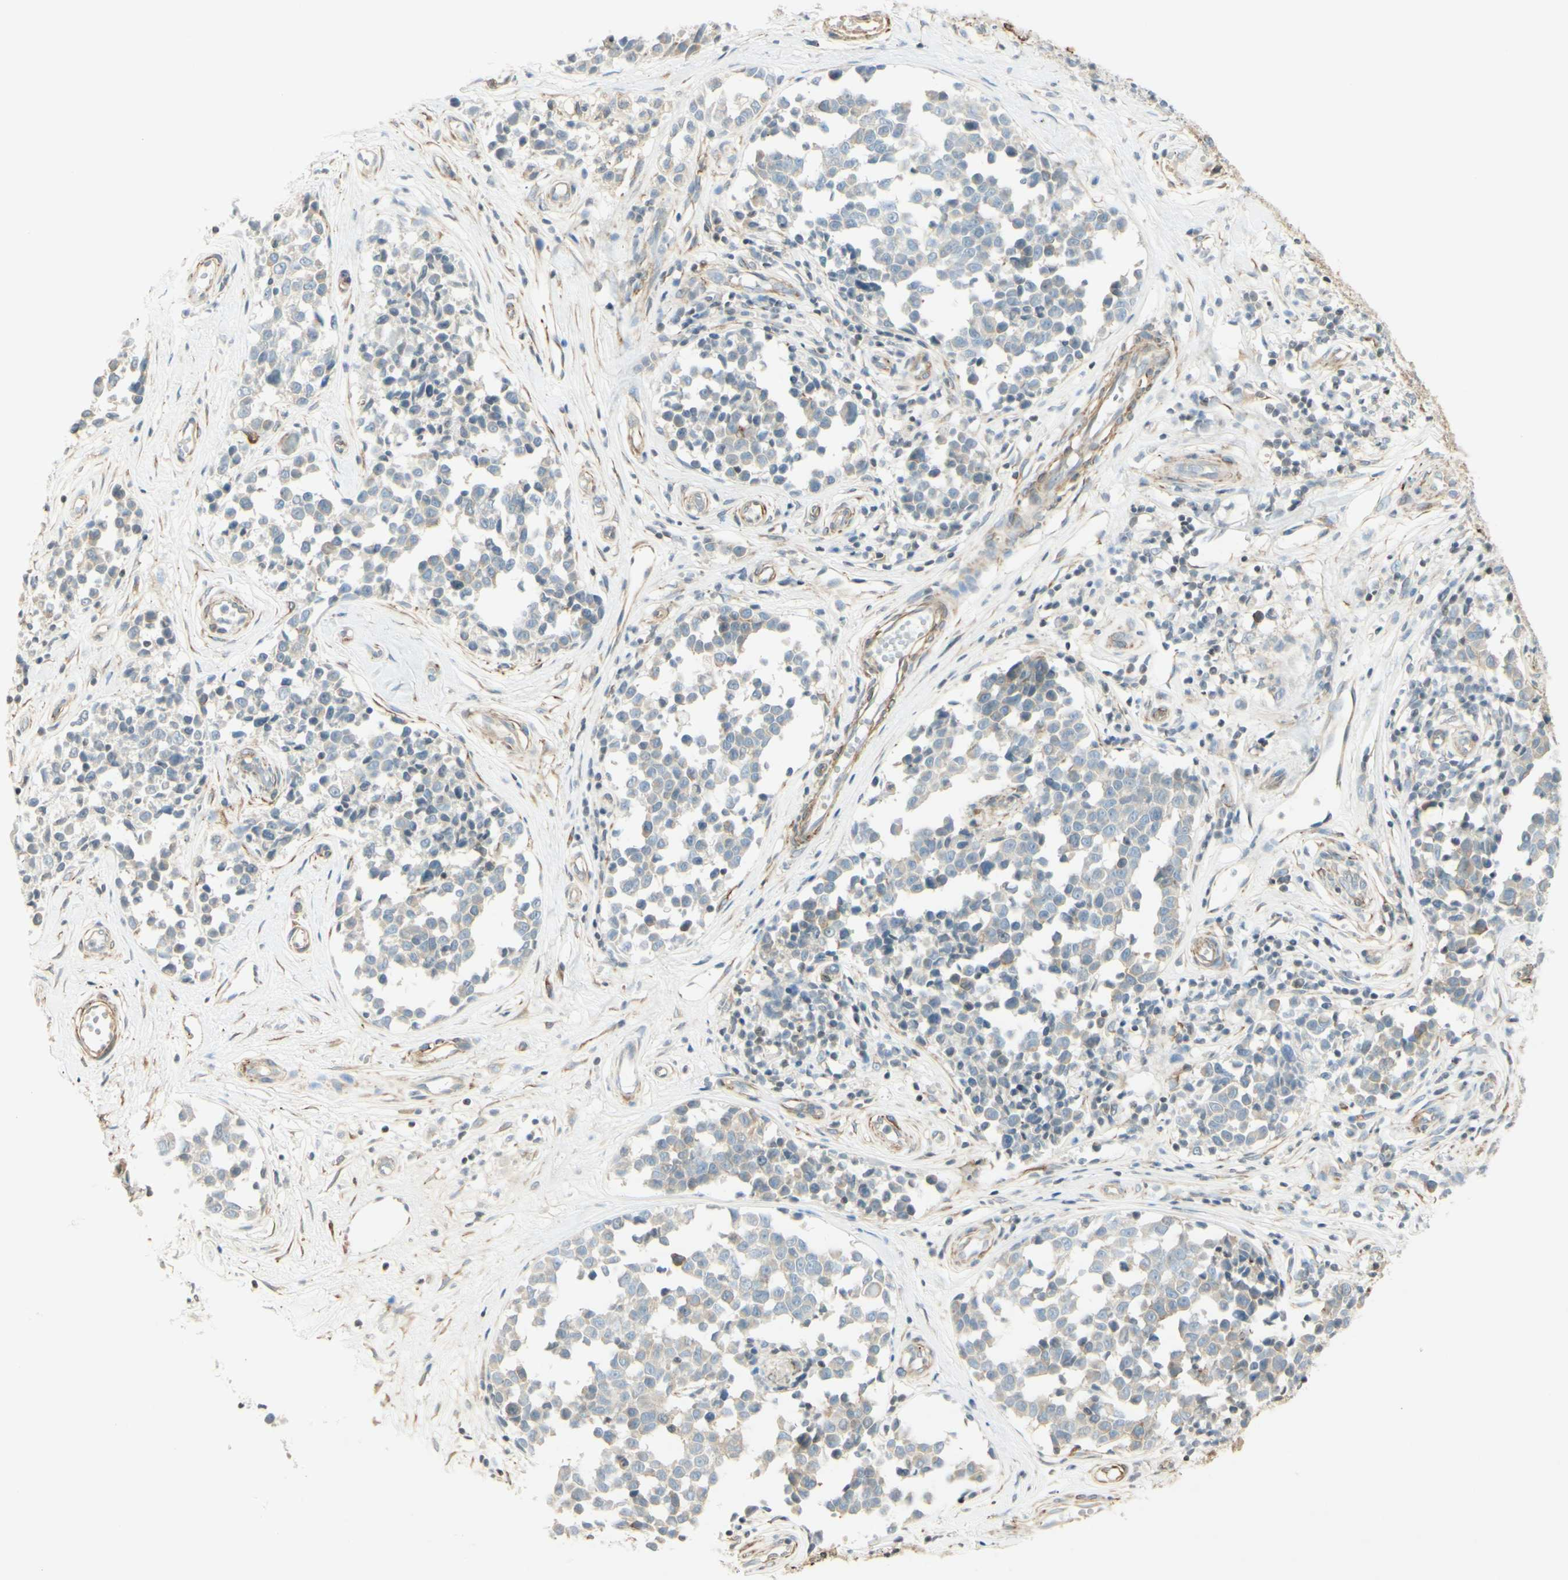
{"staining": {"intensity": "weak", "quantity": "25%-75%", "location": "cytoplasmic/membranous"}, "tissue": "melanoma", "cell_type": "Tumor cells", "image_type": "cancer", "snomed": [{"axis": "morphology", "description": "Malignant melanoma, NOS"}, {"axis": "topography", "description": "Skin"}], "caption": "This is a micrograph of IHC staining of melanoma, which shows weak positivity in the cytoplasmic/membranous of tumor cells.", "gene": "MAP1B", "patient": {"sex": "female", "age": 64}}